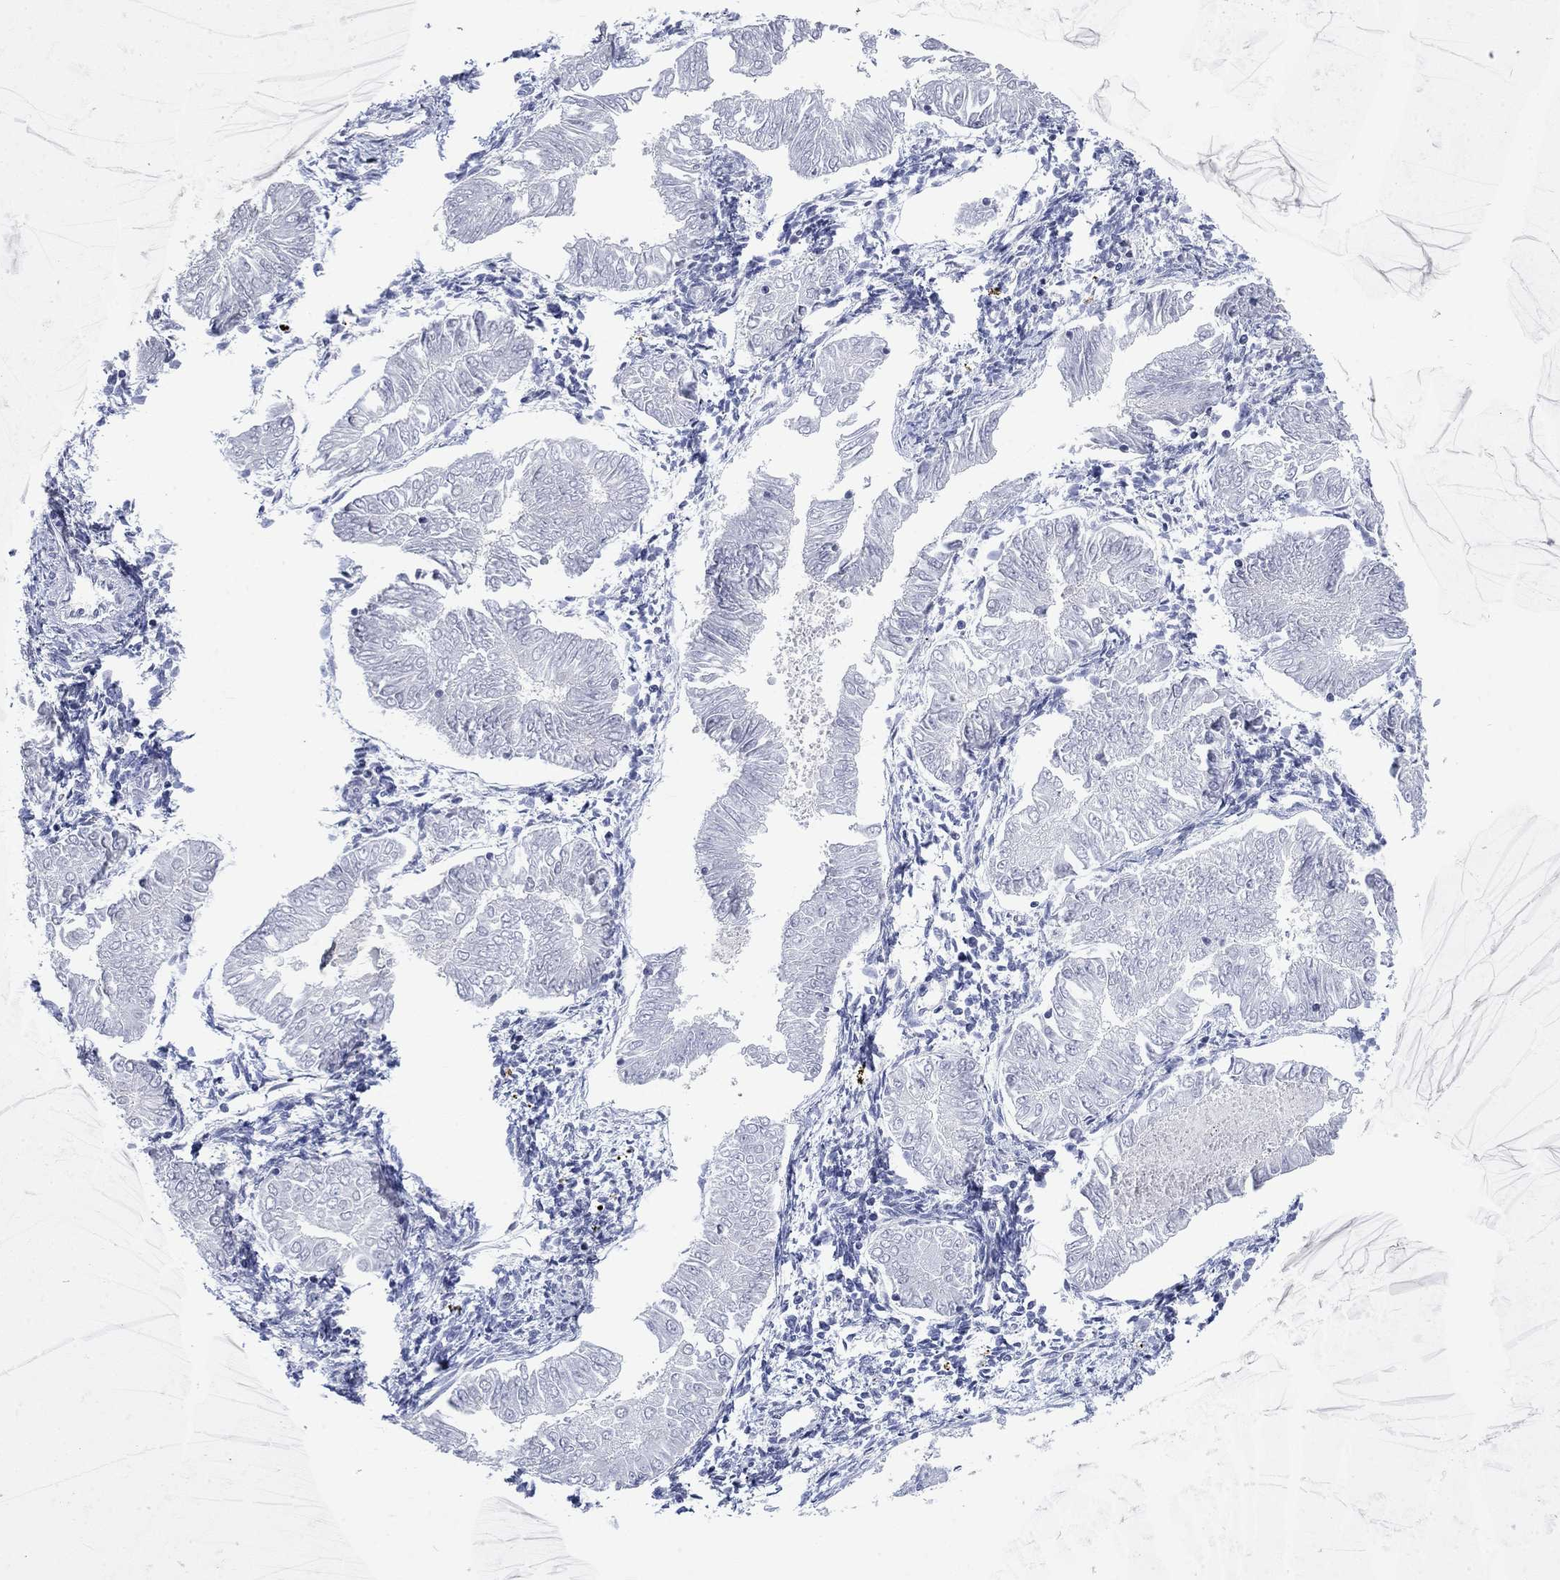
{"staining": {"intensity": "negative", "quantity": "none", "location": "none"}, "tissue": "endometrial cancer", "cell_type": "Tumor cells", "image_type": "cancer", "snomed": [{"axis": "morphology", "description": "Adenocarcinoma, NOS"}, {"axis": "topography", "description": "Endometrium"}], "caption": "Immunohistochemical staining of endometrial adenocarcinoma displays no significant expression in tumor cells.", "gene": "HCFC1", "patient": {"sex": "female", "age": 53}}